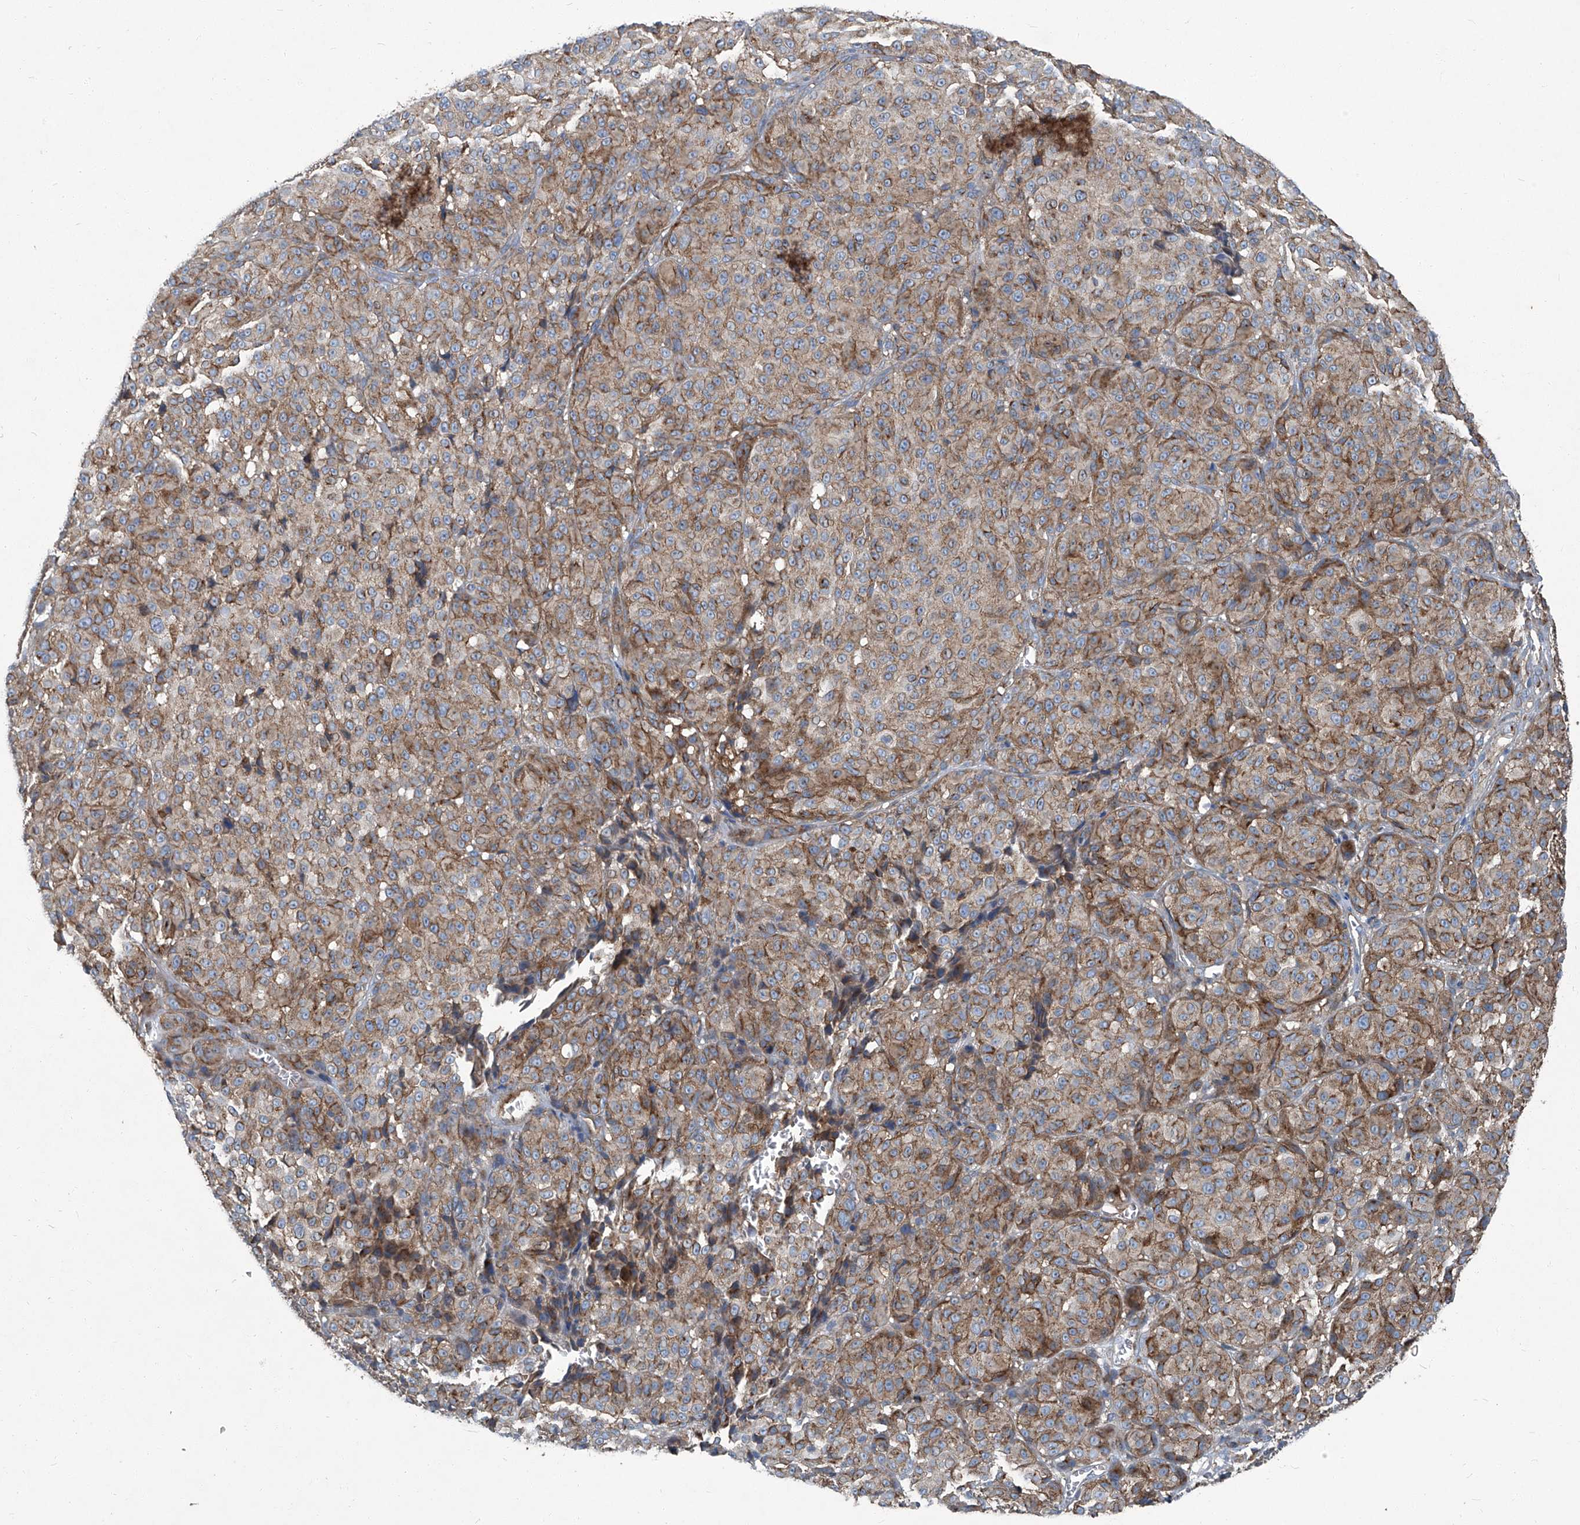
{"staining": {"intensity": "moderate", "quantity": ">75%", "location": "cytoplasmic/membranous"}, "tissue": "melanoma", "cell_type": "Tumor cells", "image_type": "cancer", "snomed": [{"axis": "morphology", "description": "Malignant melanoma, NOS"}, {"axis": "topography", "description": "Skin"}], "caption": "There is medium levels of moderate cytoplasmic/membranous expression in tumor cells of malignant melanoma, as demonstrated by immunohistochemical staining (brown color).", "gene": "PIGH", "patient": {"sex": "male", "age": 73}}